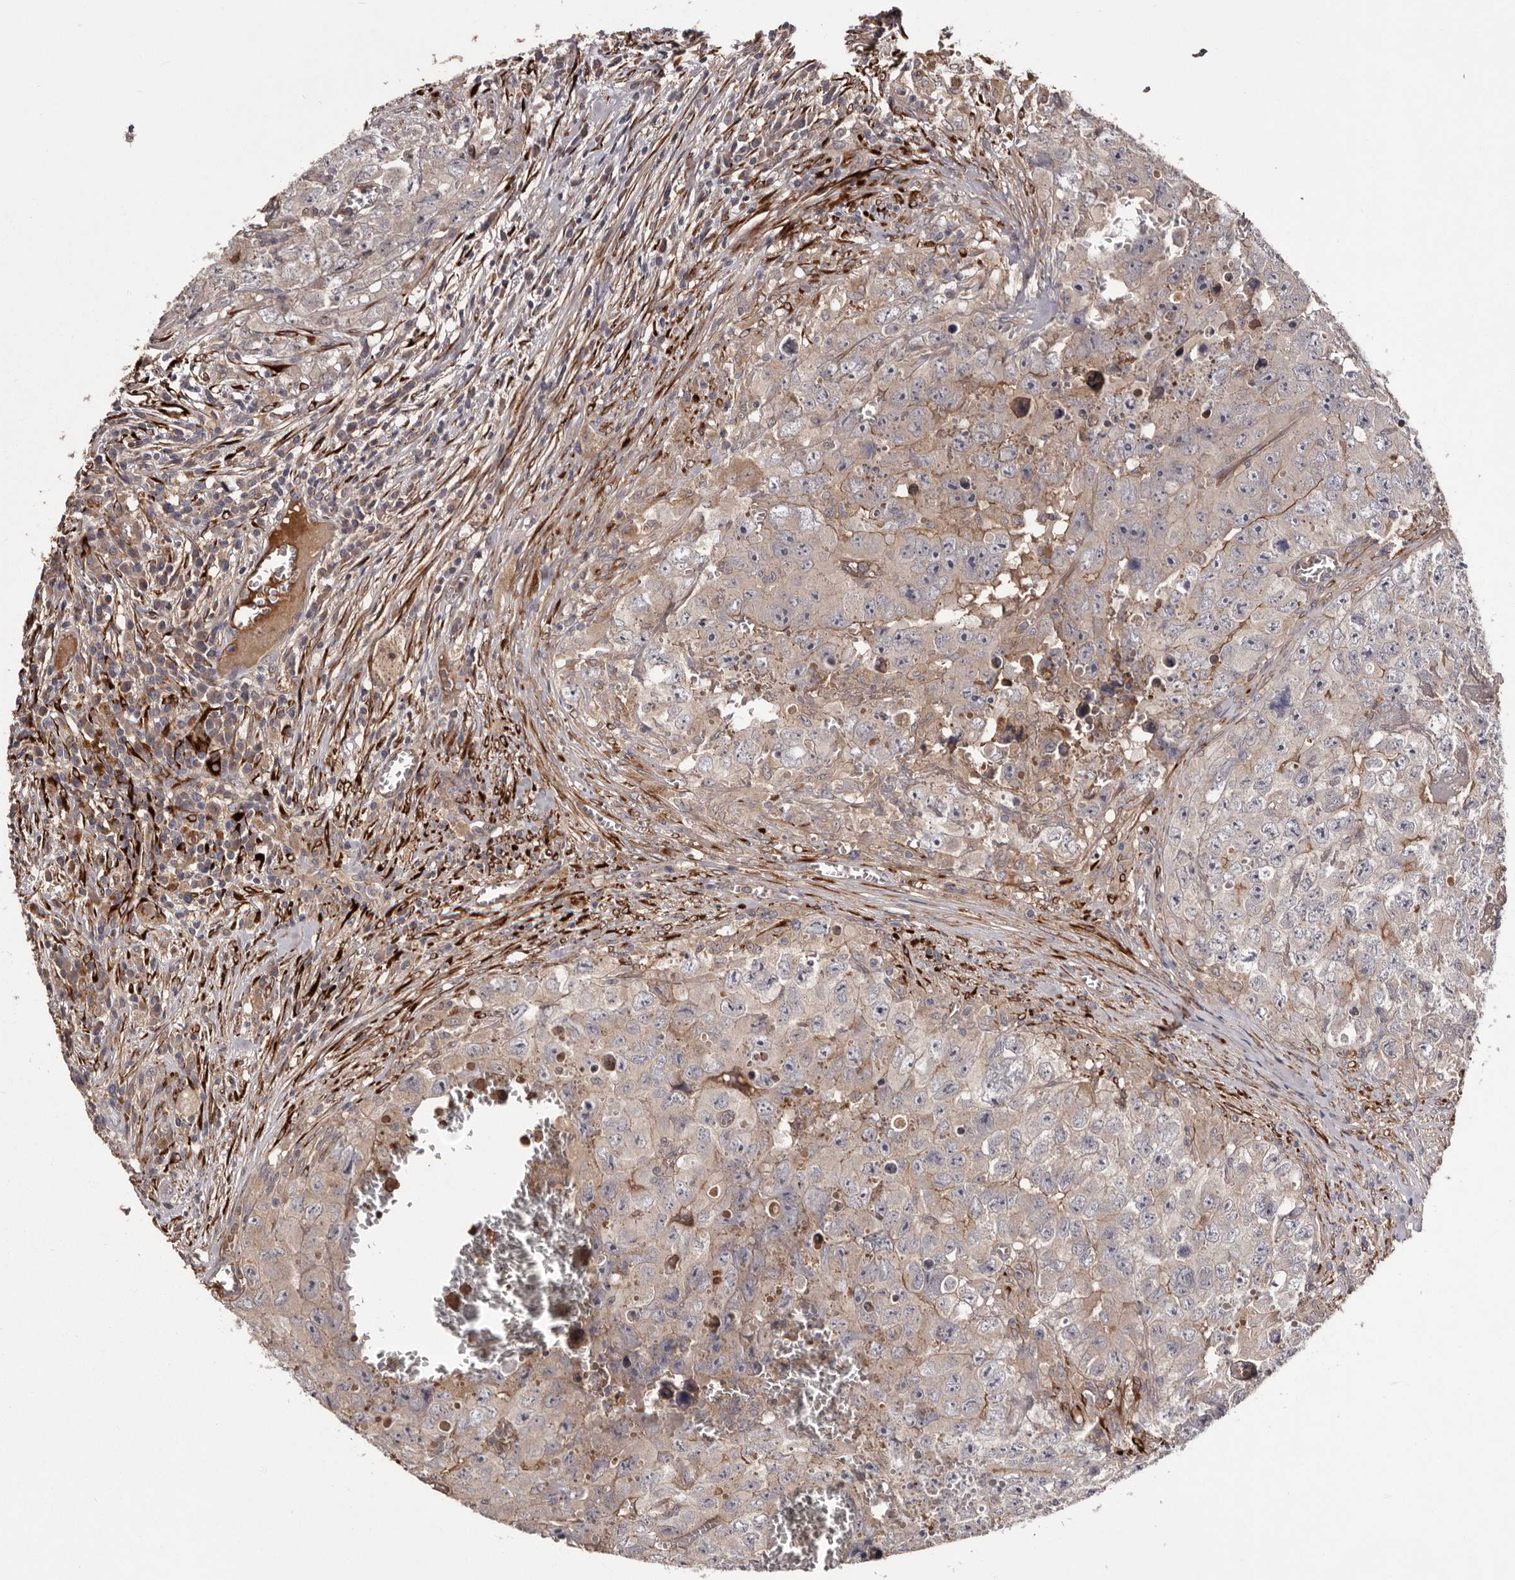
{"staining": {"intensity": "weak", "quantity": "25%-75%", "location": "cytoplasmic/membranous"}, "tissue": "testis cancer", "cell_type": "Tumor cells", "image_type": "cancer", "snomed": [{"axis": "morphology", "description": "Seminoma, NOS"}, {"axis": "morphology", "description": "Carcinoma, Embryonal, NOS"}, {"axis": "topography", "description": "Testis"}], "caption": "Immunohistochemical staining of human seminoma (testis) shows weak cytoplasmic/membranous protein staining in about 25%-75% of tumor cells.", "gene": "CYP1B1", "patient": {"sex": "male", "age": 43}}